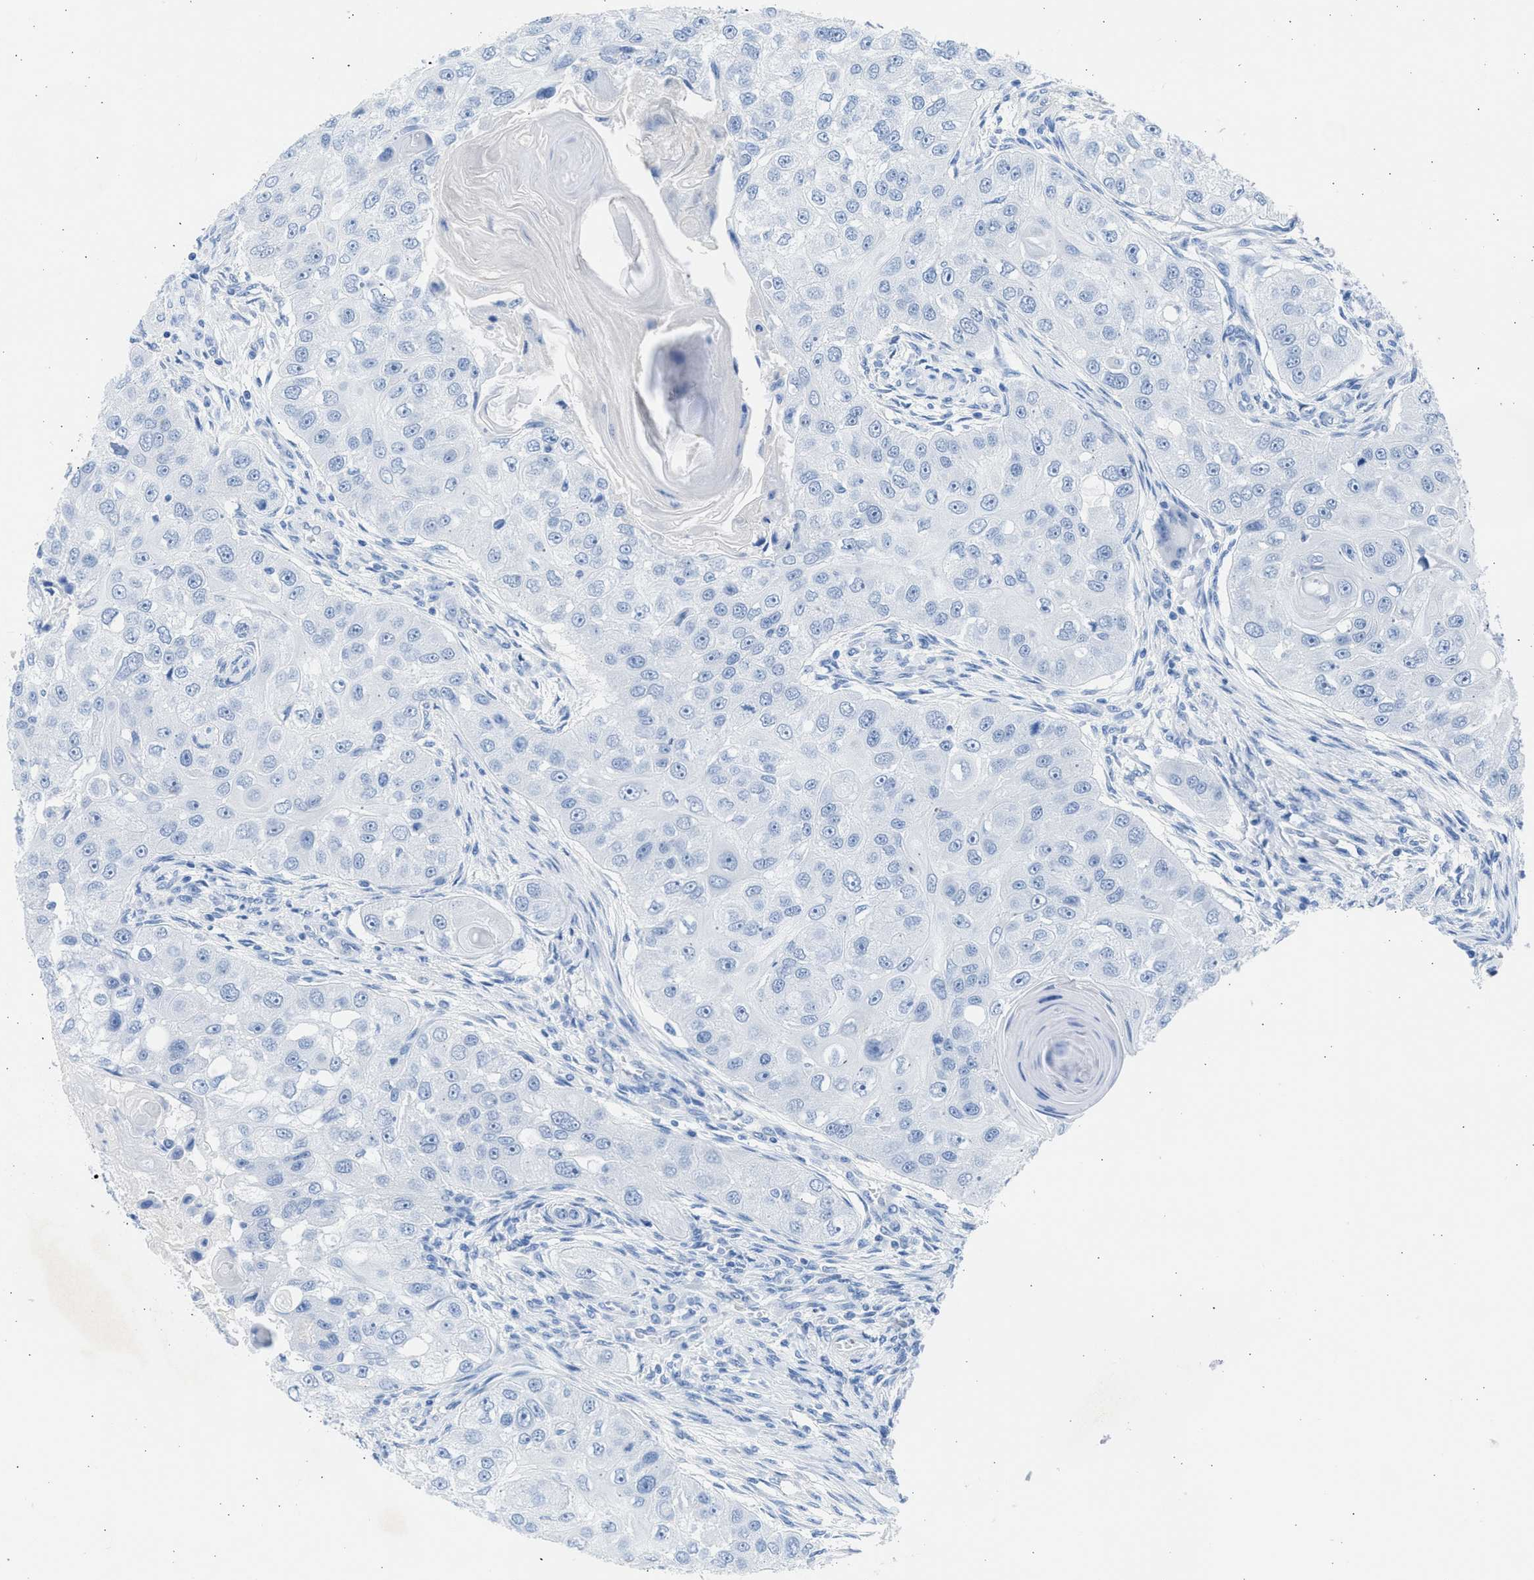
{"staining": {"intensity": "negative", "quantity": "none", "location": "none"}, "tissue": "head and neck cancer", "cell_type": "Tumor cells", "image_type": "cancer", "snomed": [{"axis": "morphology", "description": "Normal tissue, NOS"}, {"axis": "morphology", "description": "Squamous cell carcinoma, NOS"}, {"axis": "topography", "description": "Skeletal muscle"}, {"axis": "topography", "description": "Head-Neck"}], "caption": "IHC photomicrograph of human head and neck squamous cell carcinoma stained for a protein (brown), which shows no positivity in tumor cells.", "gene": "SPATA3", "patient": {"sex": "male", "age": 51}}